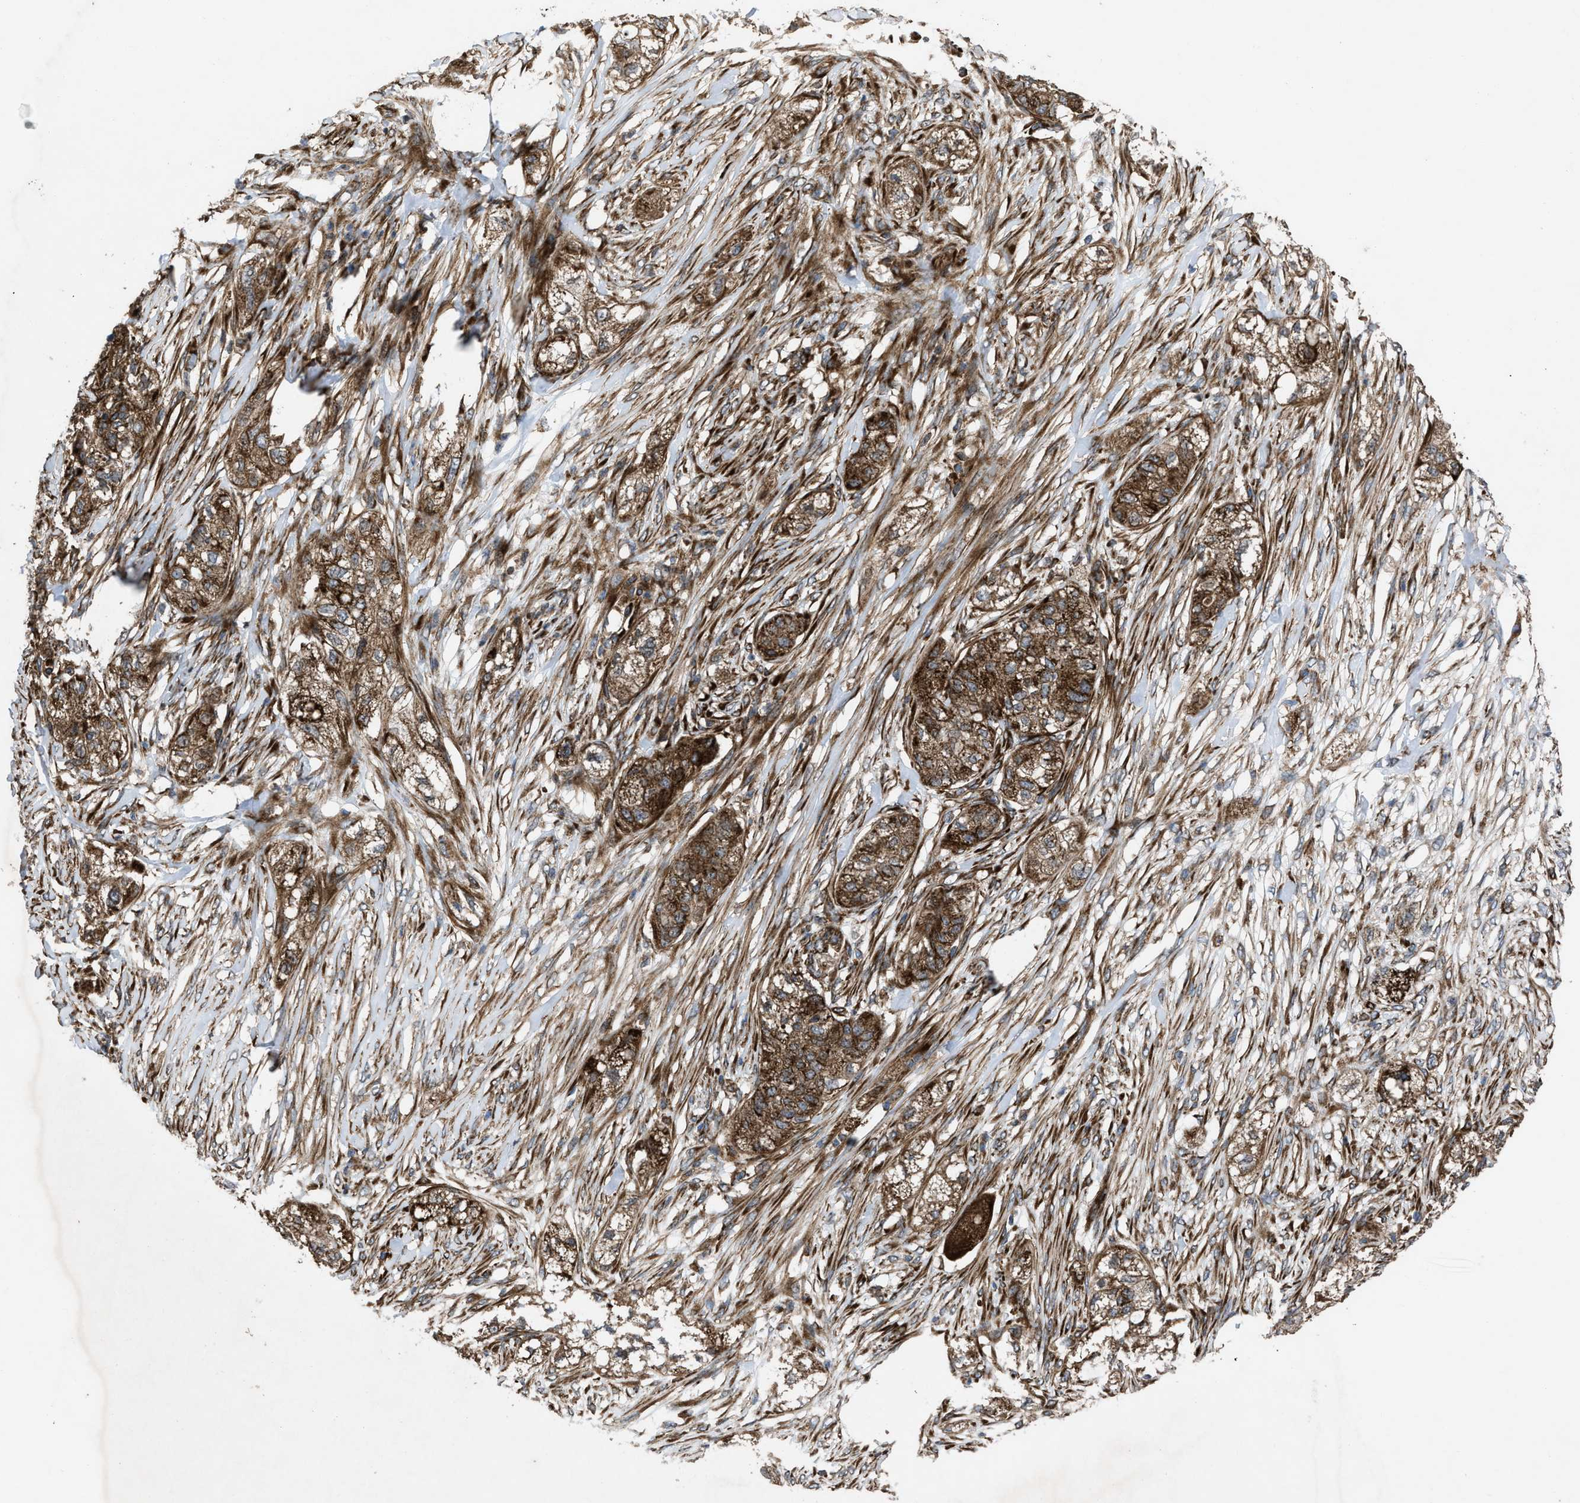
{"staining": {"intensity": "strong", "quantity": ">75%", "location": "cytoplasmic/membranous"}, "tissue": "pancreatic cancer", "cell_type": "Tumor cells", "image_type": "cancer", "snomed": [{"axis": "morphology", "description": "Adenocarcinoma, NOS"}, {"axis": "topography", "description": "Pancreas"}], "caption": "This is a photomicrograph of immunohistochemistry staining of pancreatic cancer, which shows strong positivity in the cytoplasmic/membranous of tumor cells.", "gene": "PER3", "patient": {"sex": "female", "age": 78}}